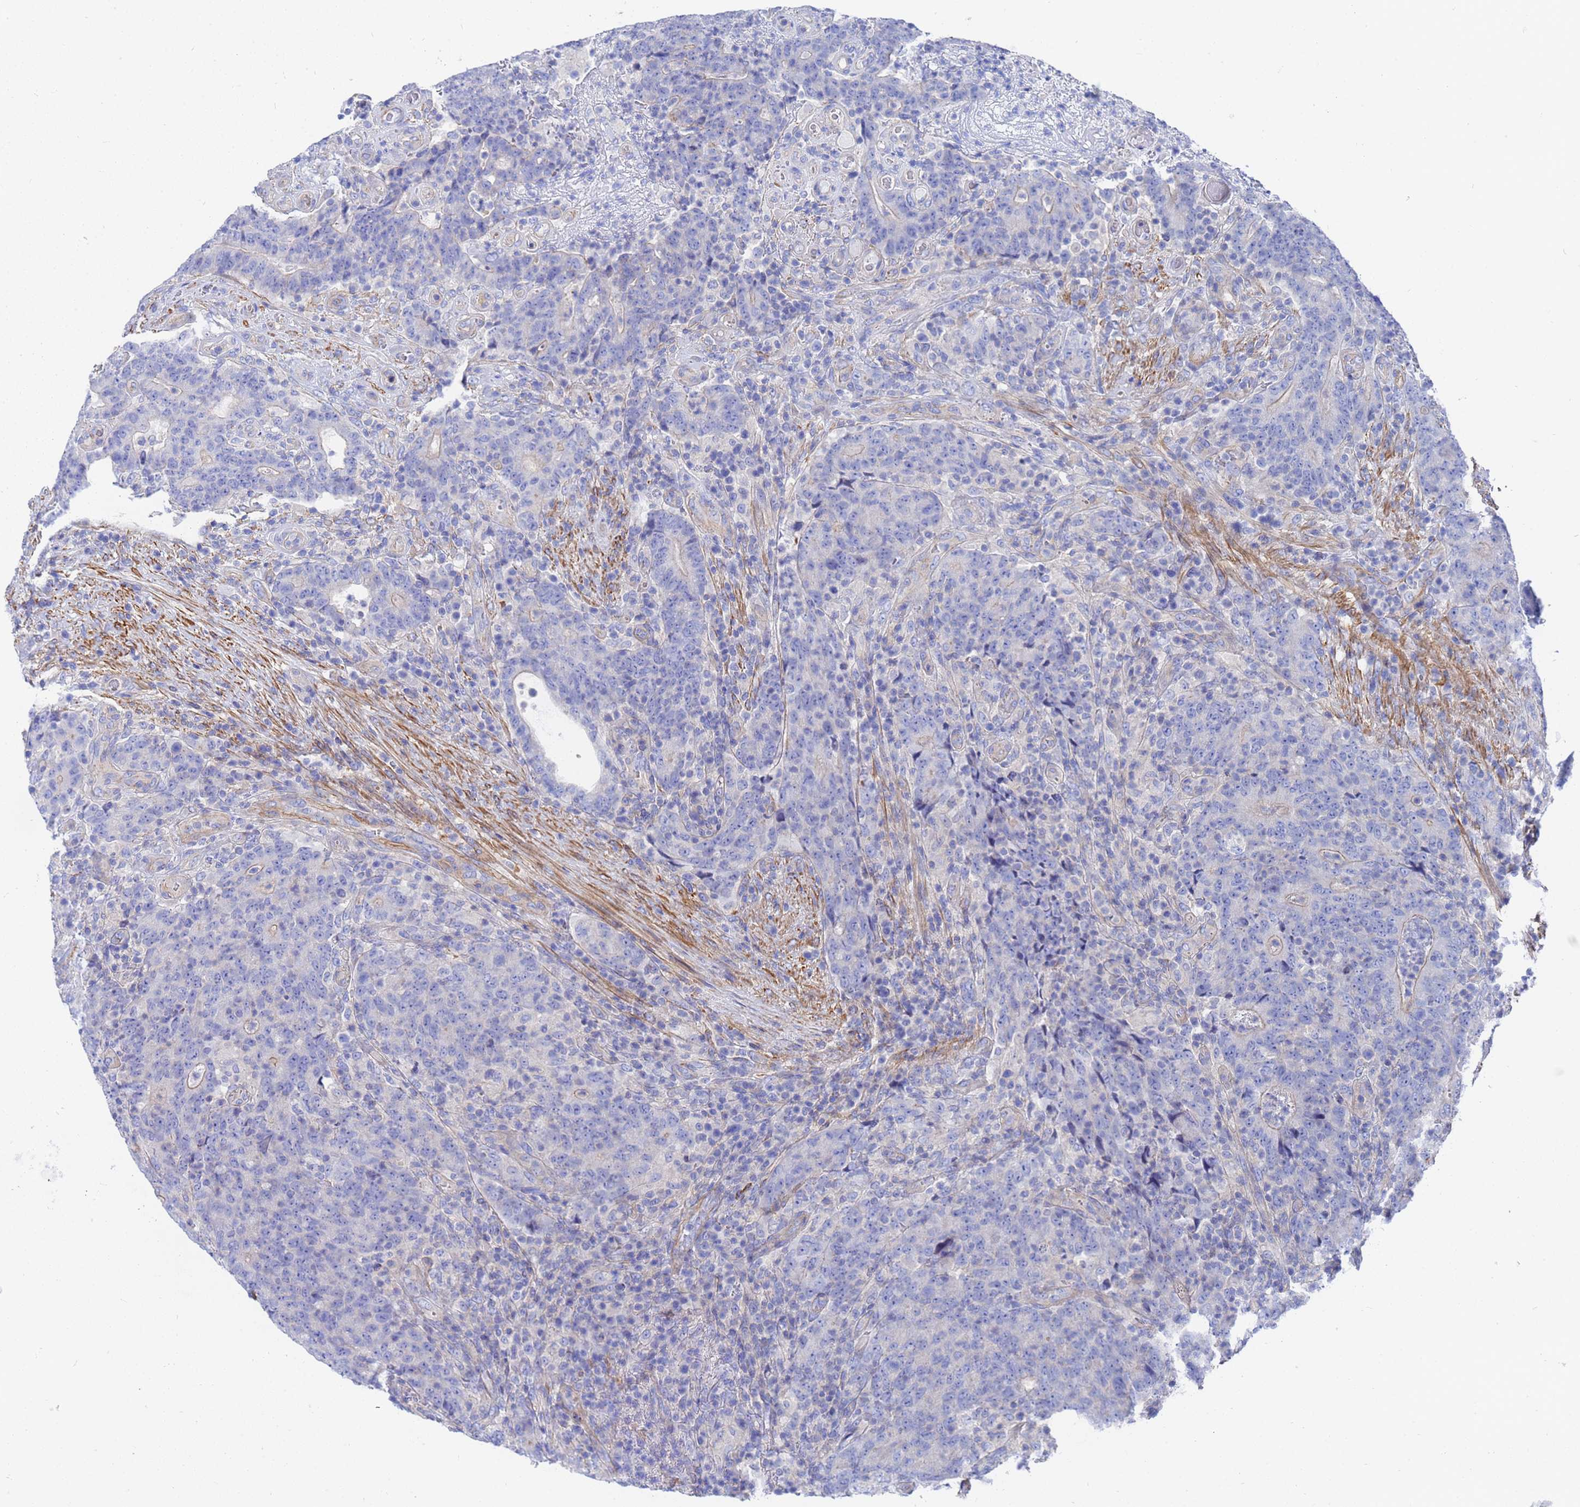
{"staining": {"intensity": "negative", "quantity": "none", "location": "none"}, "tissue": "colorectal cancer", "cell_type": "Tumor cells", "image_type": "cancer", "snomed": [{"axis": "morphology", "description": "Adenocarcinoma, NOS"}, {"axis": "topography", "description": "Colon"}], "caption": "This image is of colorectal cancer stained with immunohistochemistry to label a protein in brown with the nuclei are counter-stained blue. There is no staining in tumor cells. (DAB (3,3'-diaminobenzidine) immunohistochemistry, high magnification).", "gene": "RAB39B", "patient": {"sex": "female", "age": 75}}